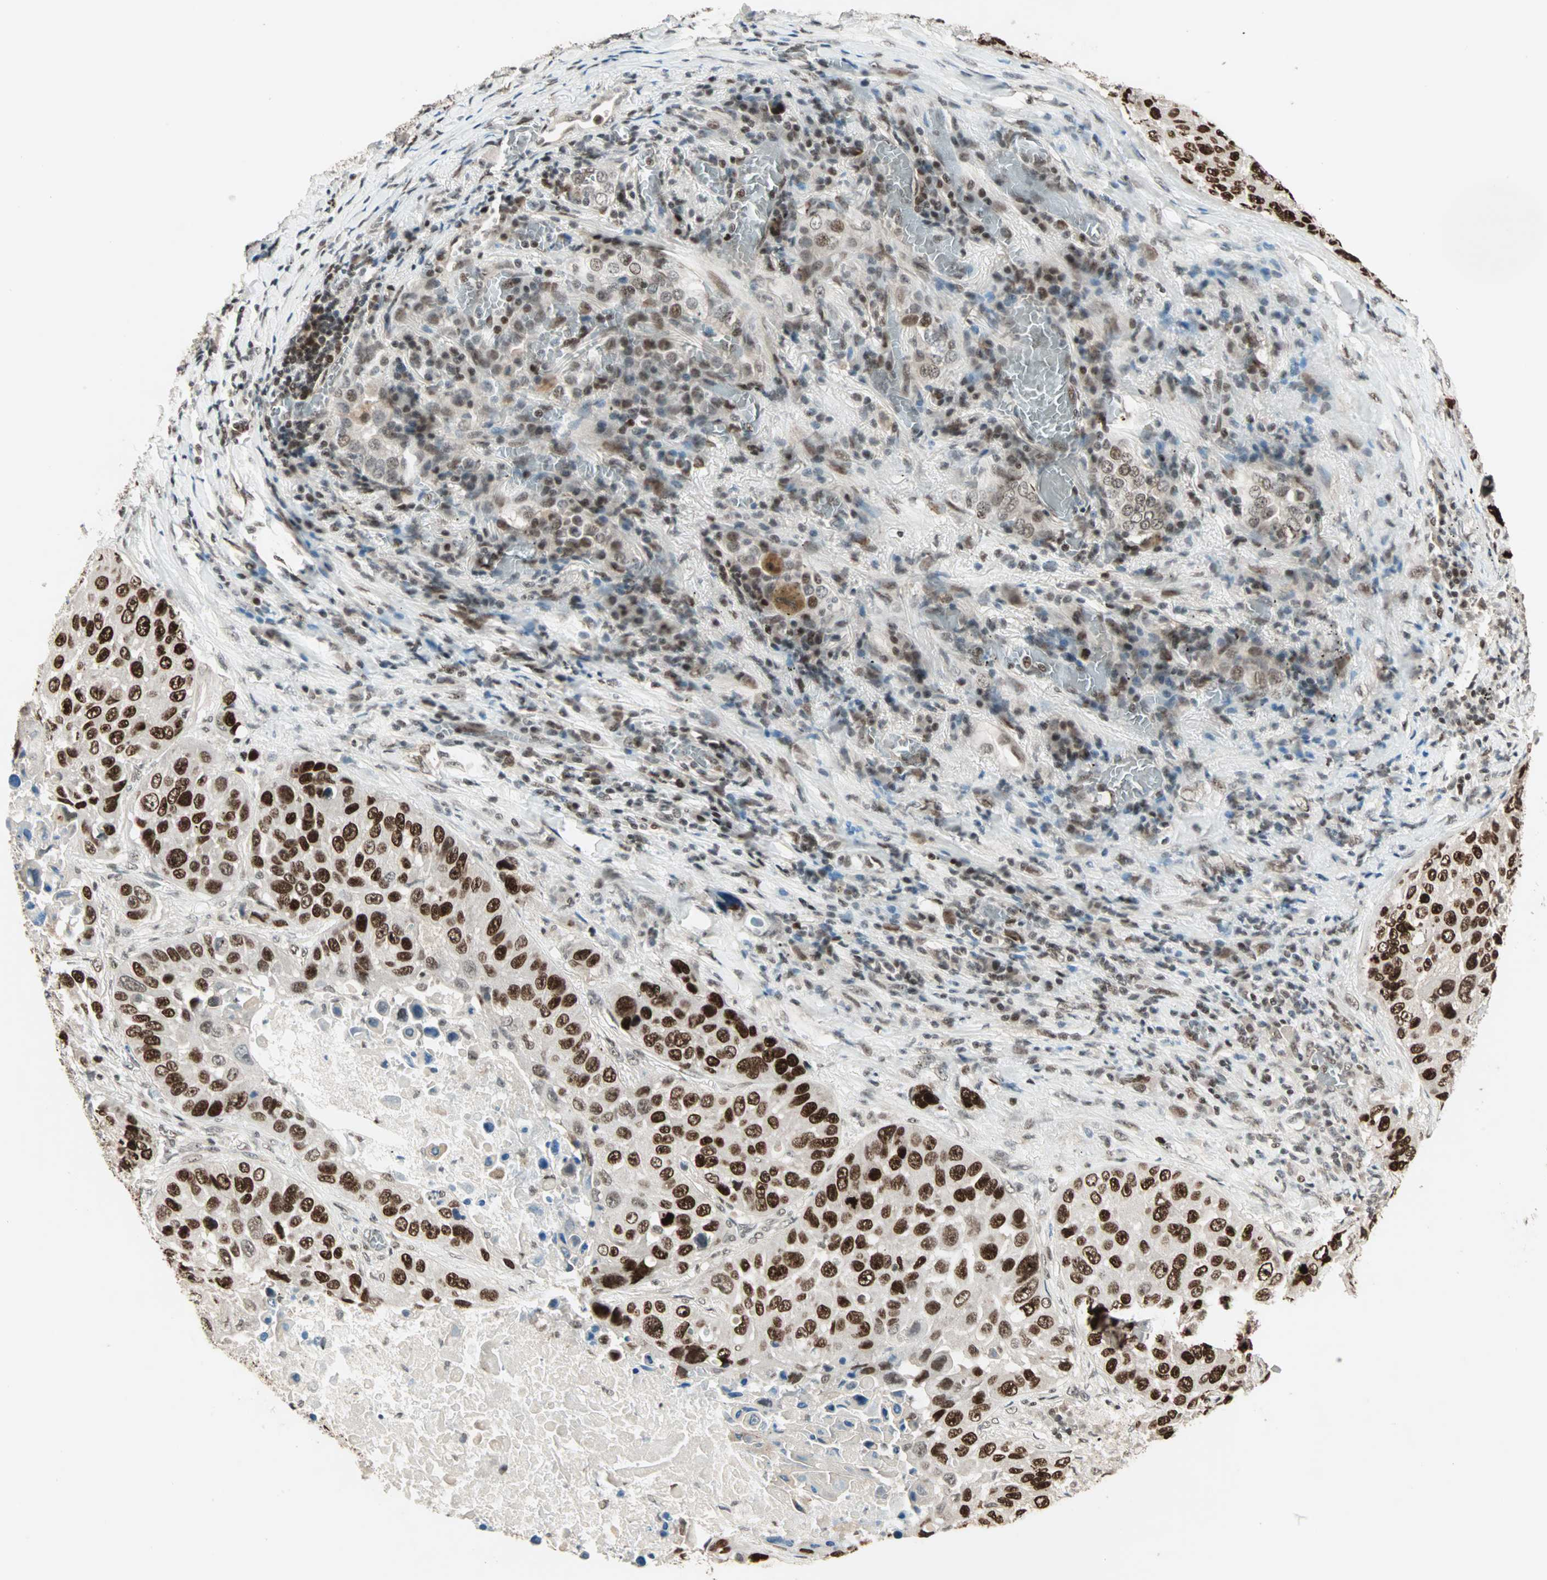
{"staining": {"intensity": "strong", "quantity": ">75%", "location": "nuclear"}, "tissue": "lung cancer", "cell_type": "Tumor cells", "image_type": "cancer", "snomed": [{"axis": "morphology", "description": "Squamous cell carcinoma, NOS"}, {"axis": "topography", "description": "Lung"}], "caption": "Protein analysis of lung cancer tissue shows strong nuclear expression in about >75% of tumor cells.", "gene": "MDC1", "patient": {"sex": "male", "age": 57}}